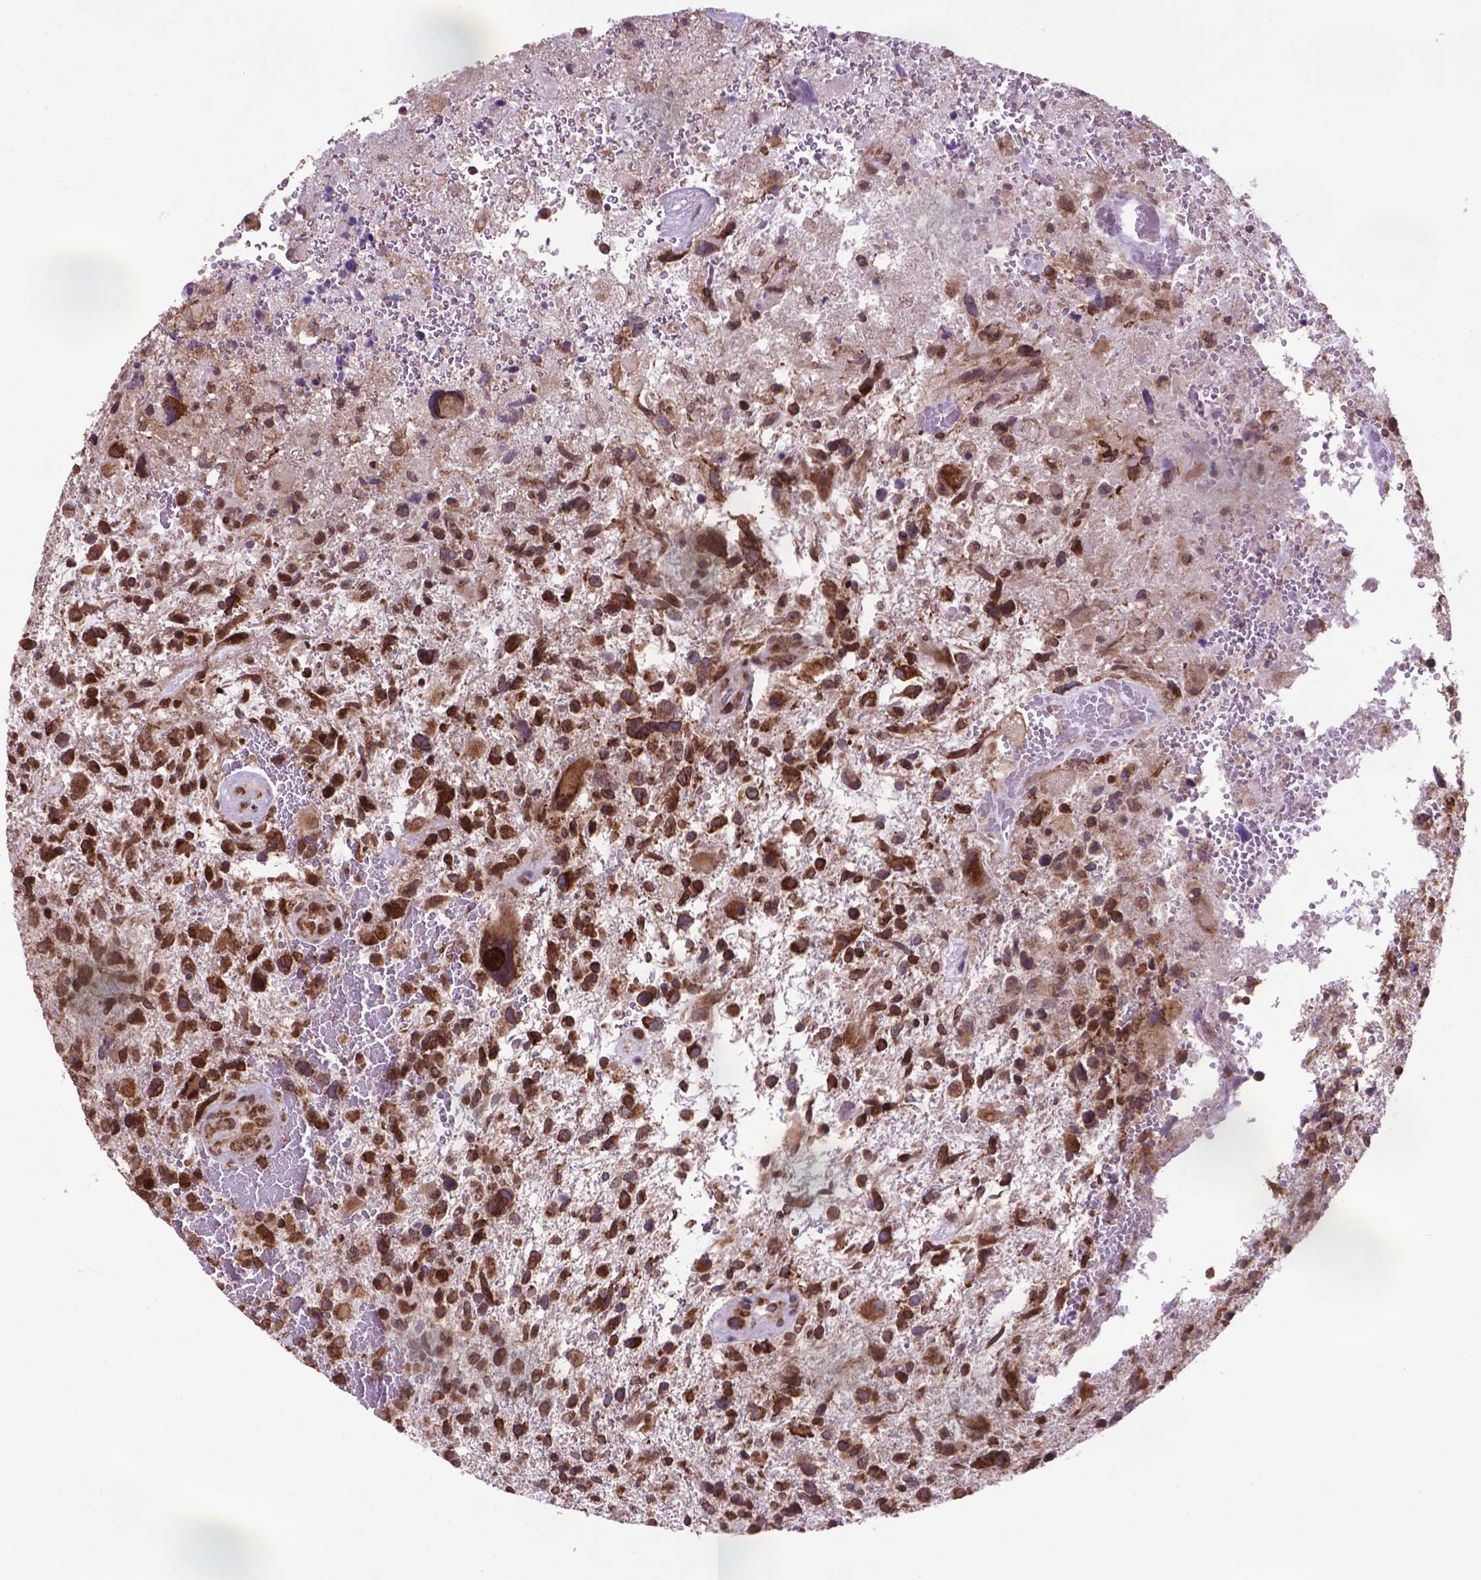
{"staining": {"intensity": "moderate", "quantity": ">75%", "location": "cytoplasmic/membranous,nuclear"}, "tissue": "glioma", "cell_type": "Tumor cells", "image_type": "cancer", "snomed": [{"axis": "morphology", "description": "Glioma, malignant, High grade"}, {"axis": "topography", "description": "Brain"}], "caption": "Tumor cells exhibit moderate cytoplasmic/membranous and nuclear positivity in approximately >75% of cells in malignant high-grade glioma.", "gene": "WDR83OS", "patient": {"sex": "female", "age": 71}}